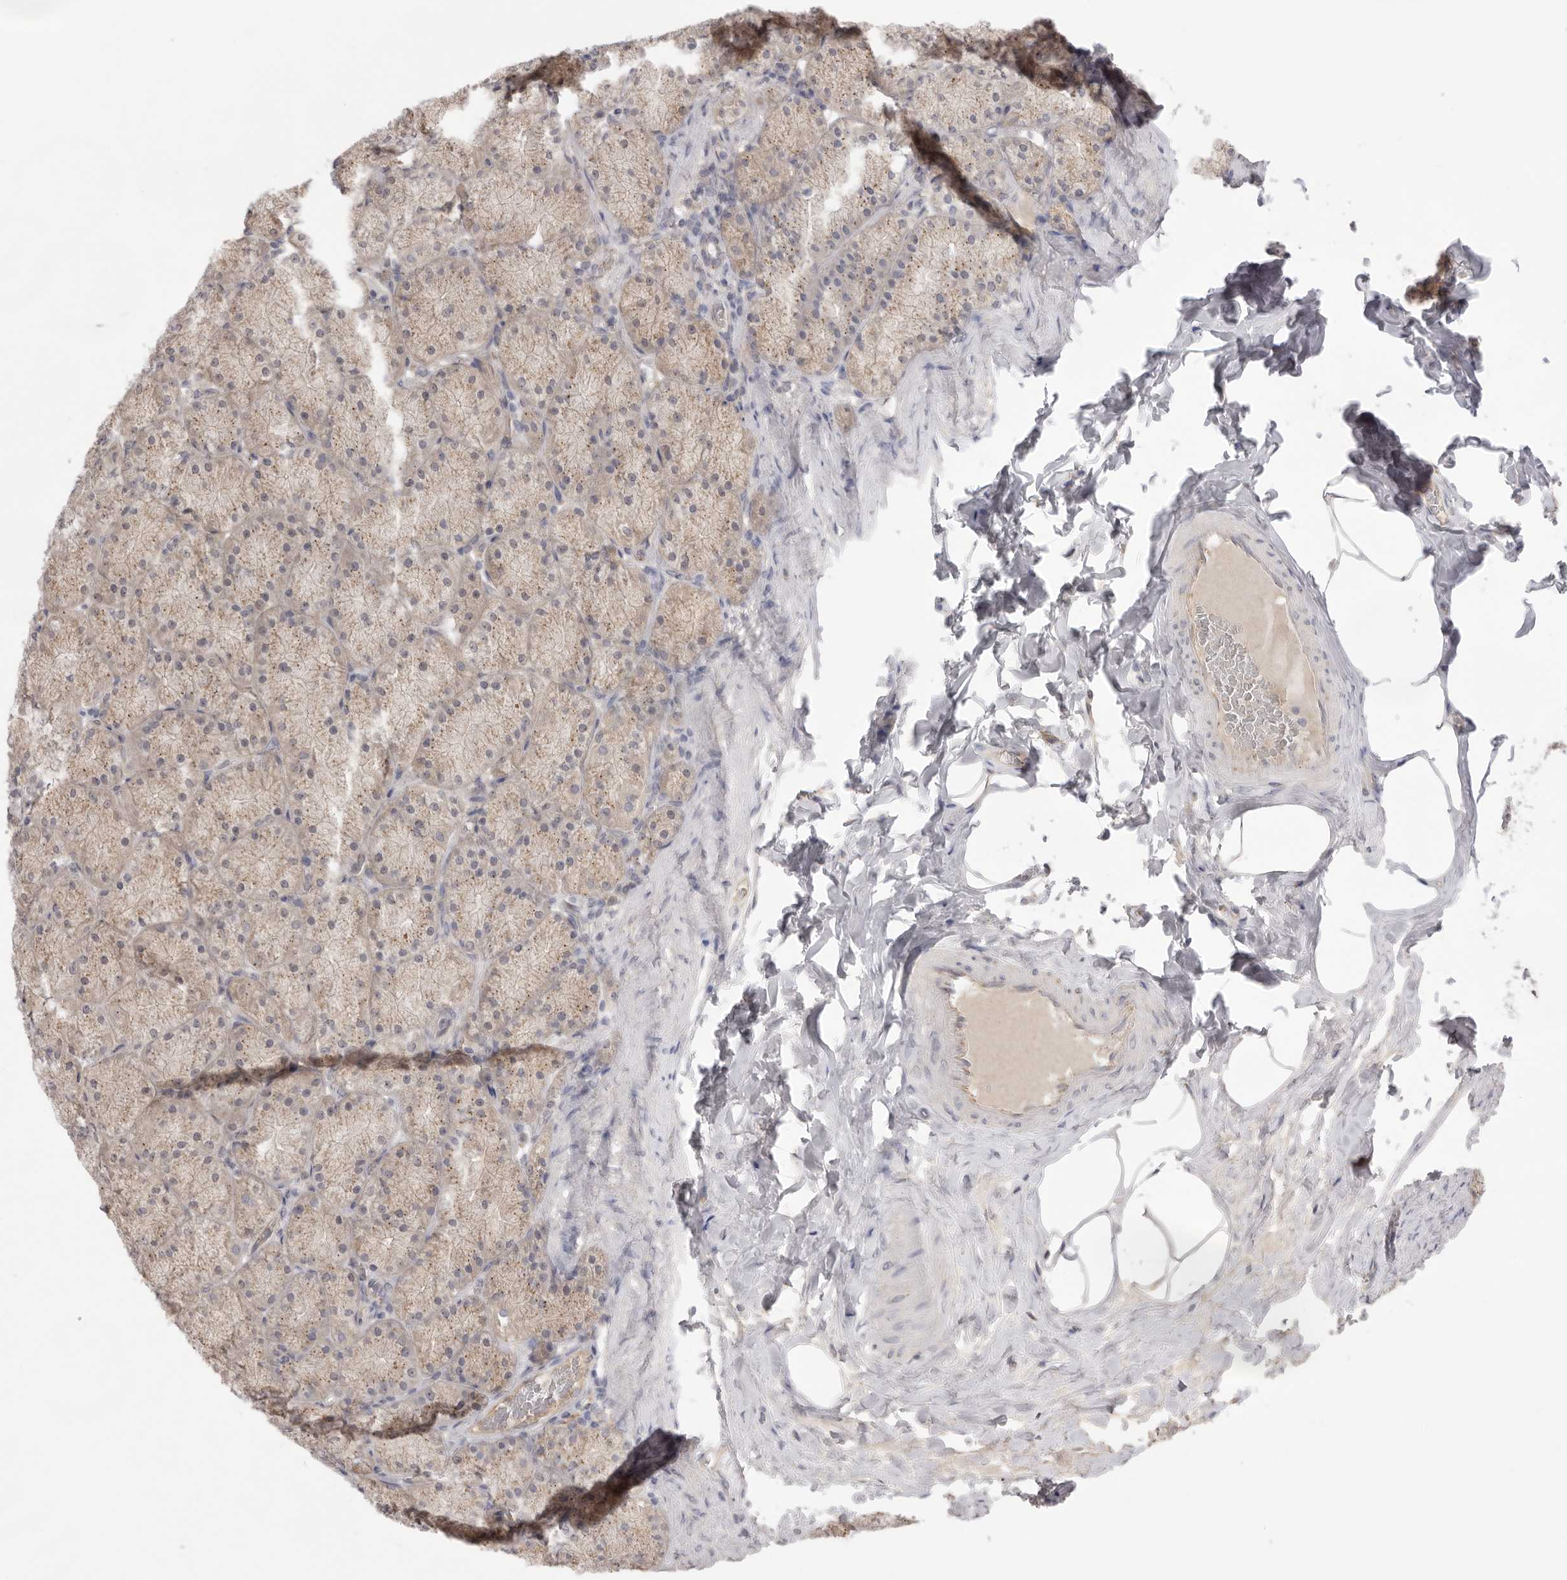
{"staining": {"intensity": "weak", "quantity": "25%-75%", "location": "cytoplasmic/membranous"}, "tissue": "stomach", "cell_type": "Glandular cells", "image_type": "normal", "snomed": [{"axis": "morphology", "description": "Normal tissue, NOS"}, {"axis": "topography", "description": "Stomach, upper"}], "caption": "Glandular cells exhibit low levels of weak cytoplasmic/membranous expression in approximately 25%-75% of cells in normal human stomach. (DAB (3,3'-diaminobenzidine) = brown stain, brightfield microscopy at high magnification).", "gene": "TLR3", "patient": {"sex": "female", "age": 56}}